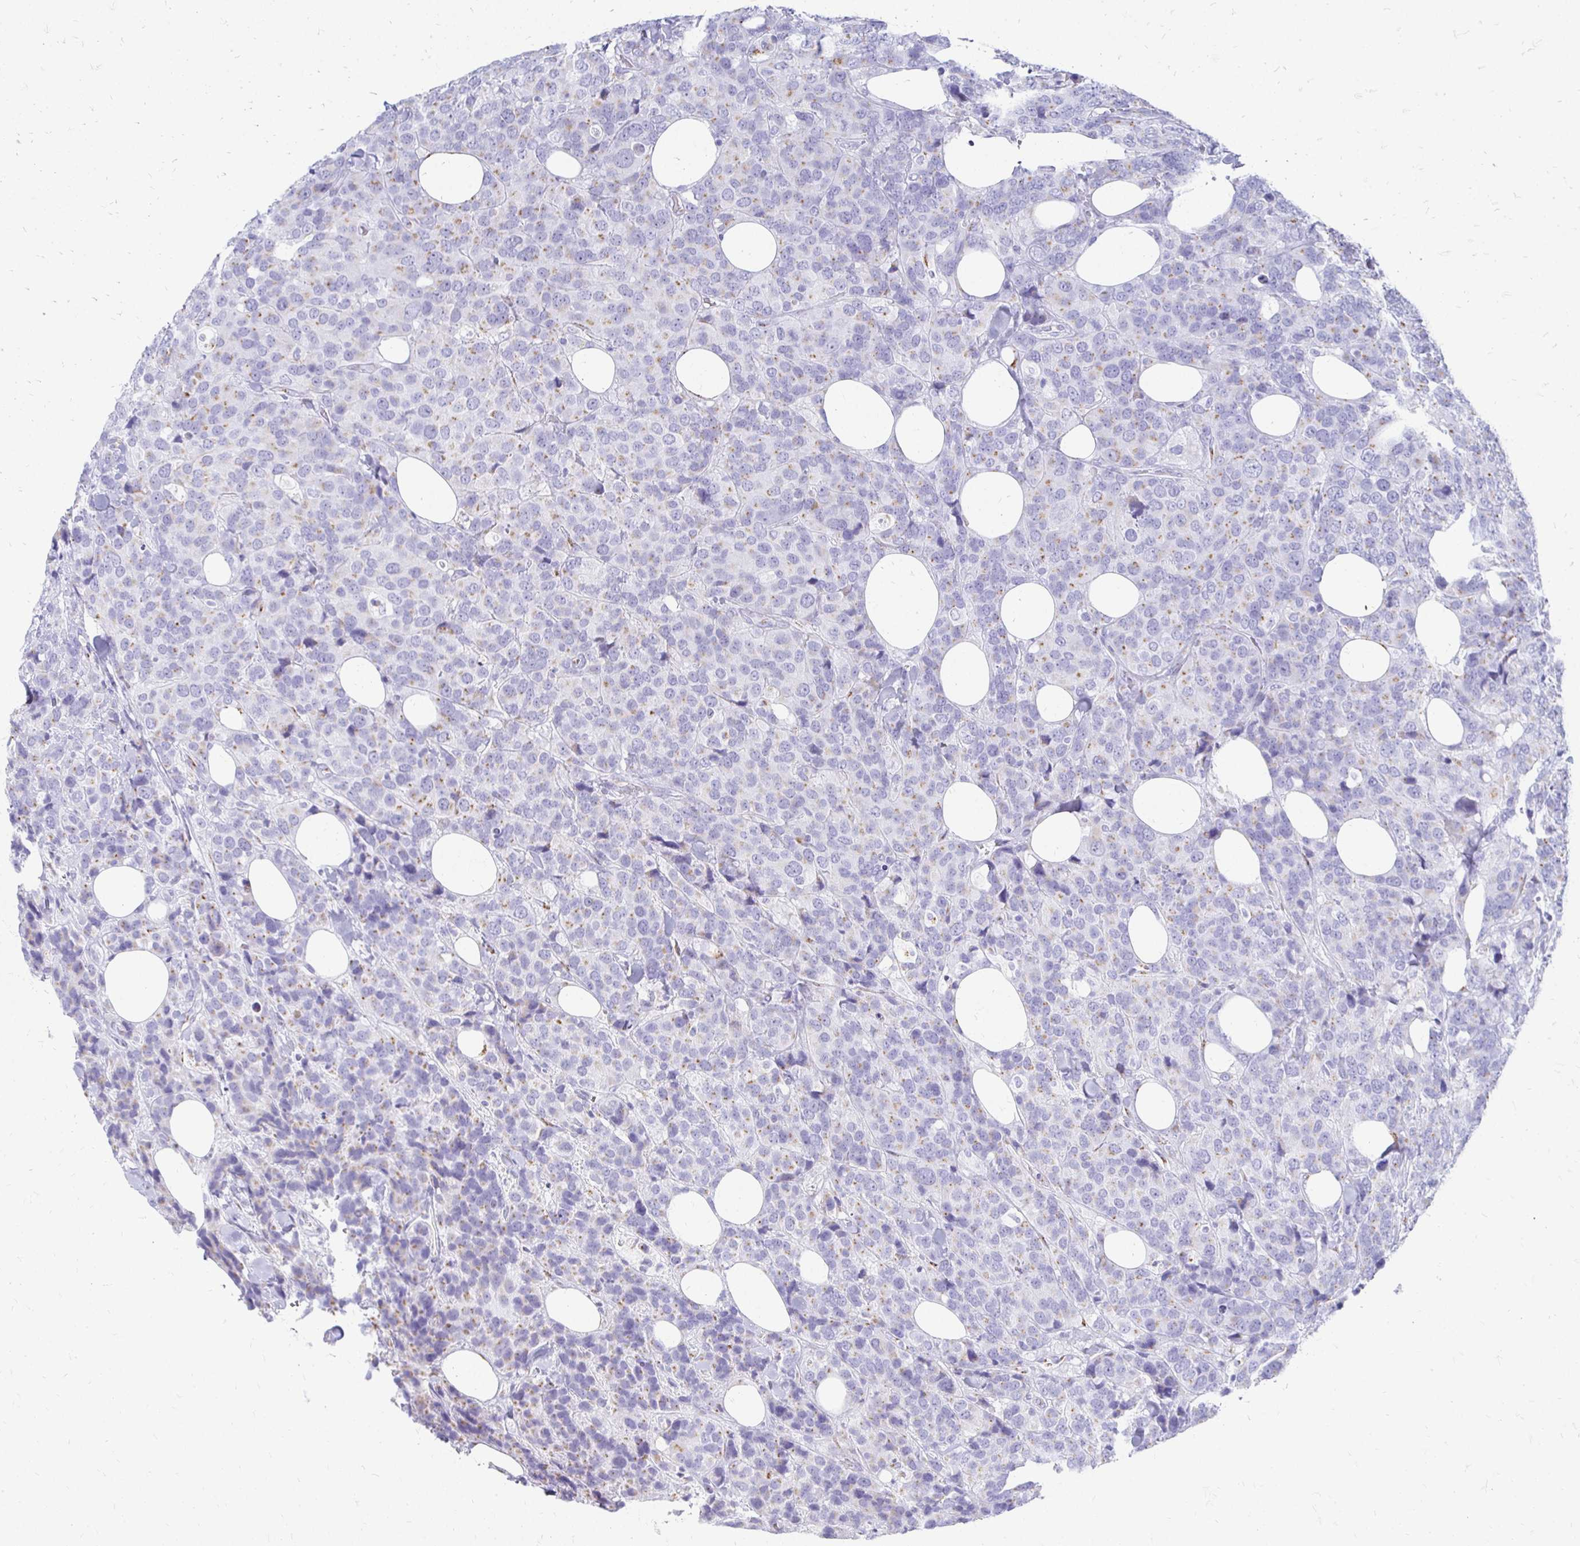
{"staining": {"intensity": "weak", "quantity": "25%-75%", "location": "cytoplasmic/membranous"}, "tissue": "breast cancer", "cell_type": "Tumor cells", "image_type": "cancer", "snomed": [{"axis": "morphology", "description": "Lobular carcinoma"}, {"axis": "topography", "description": "Breast"}], "caption": "An image of breast lobular carcinoma stained for a protein displays weak cytoplasmic/membranous brown staining in tumor cells. (IHC, brightfield microscopy, high magnification).", "gene": "PAGE4", "patient": {"sex": "female", "age": 59}}